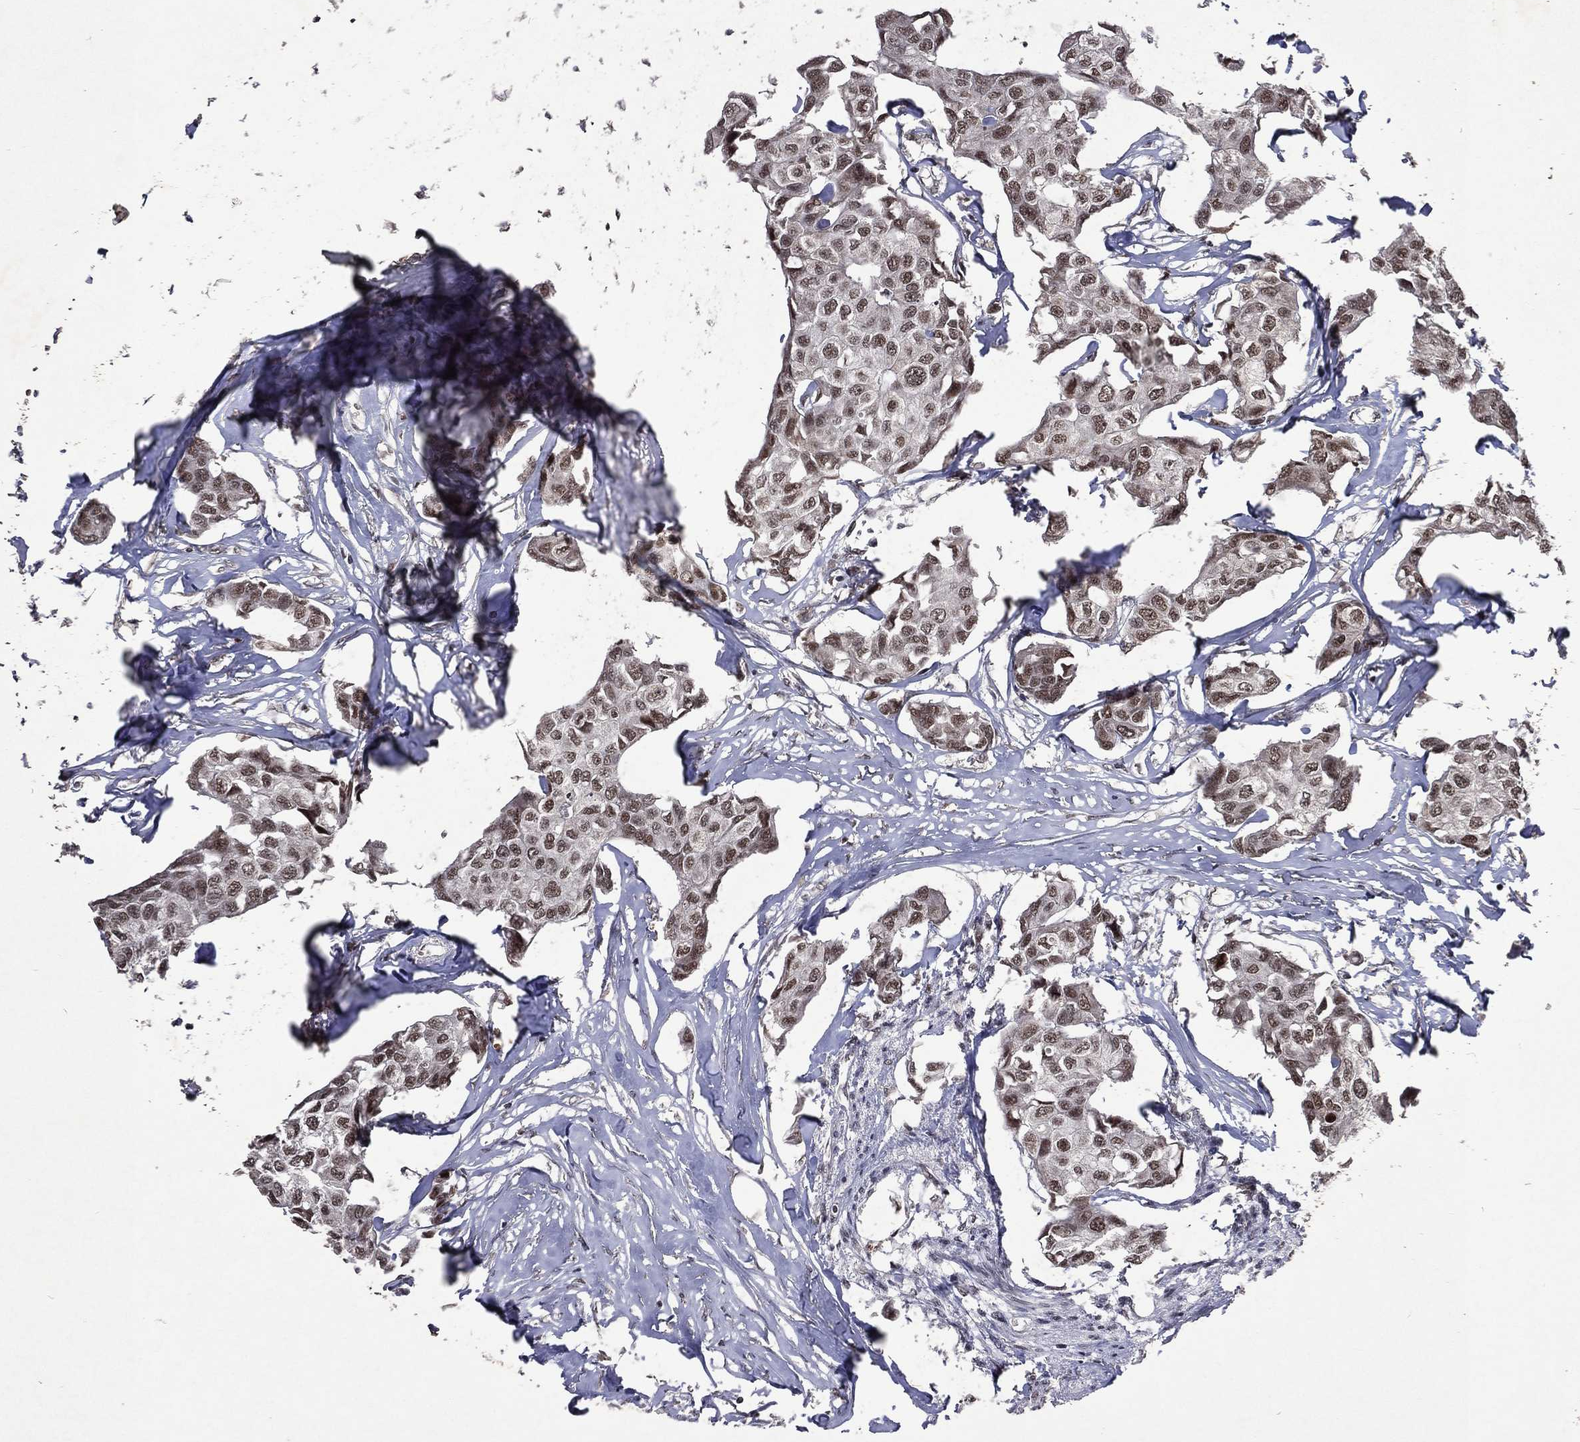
{"staining": {"intensity": "moderate", "quantity": ">75%", "location": "nuclear"}, "tissue": "breast cancer", "cell_type": "Tumor cells", "image_type": "cancer", "snomed": [{"axis": "morphology", "description": "Duct carcinoma"}, {"axis": "topography", "description": "Breast"}], "caption": "A high-resolution micrograph shows IHC staining of breast cancer, which displays moderate nuclear expression in approximately >75% of tumor cells.", "gene": "DMAP1", "patient": {"sex": "female", "age": 80}}